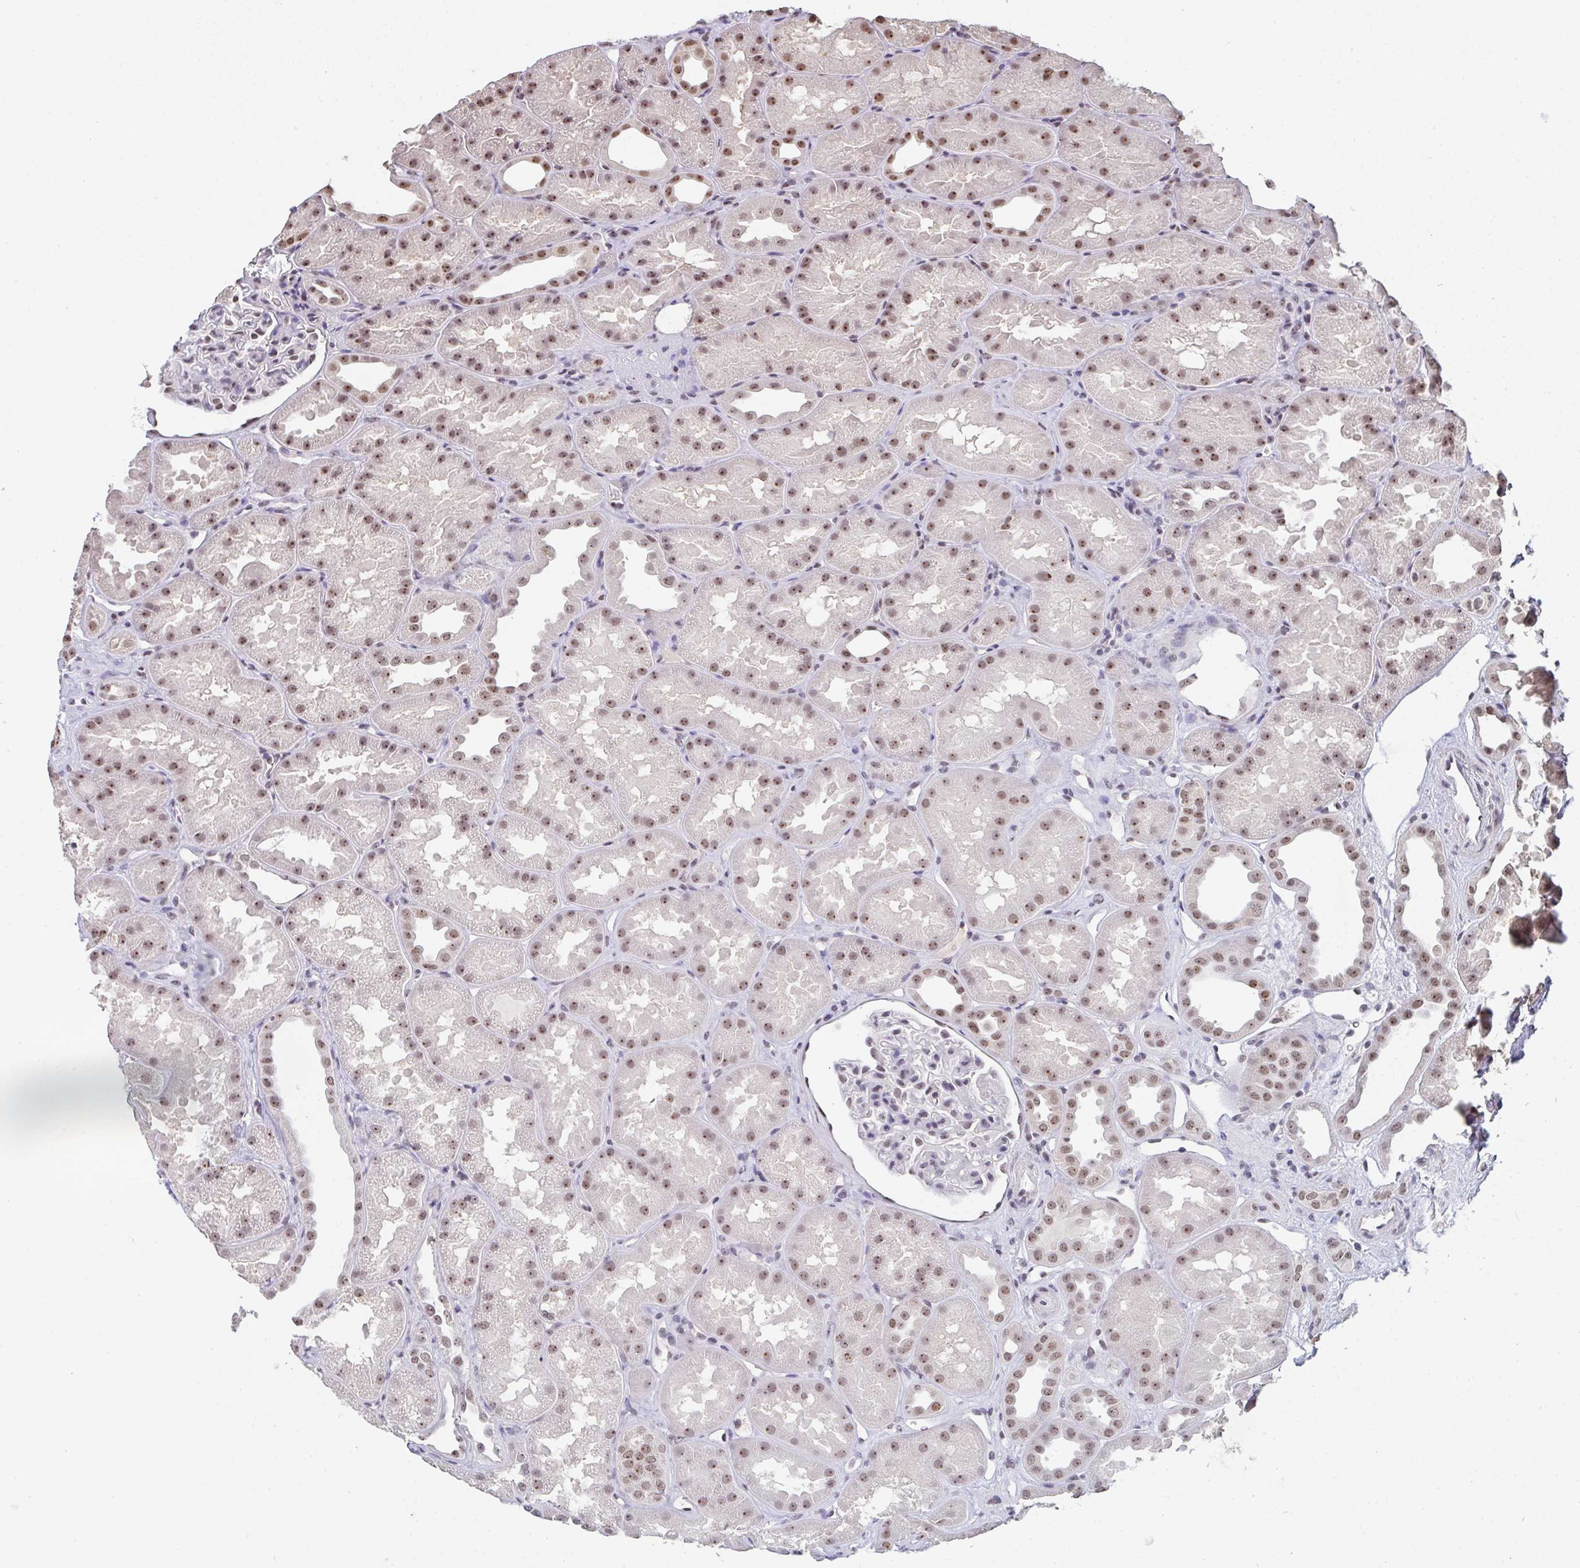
{"staining": {"intensity": "weak", "quantity": "<25%", "location": "nuclear"}, "tissue": "kidney", "cell_type": "Cells in glomeruli", "image_type": "normal", "snomed": [{"axis": "morphology", "description": "Normal tissue, NOS"}, {"axis": "topography", "description": "Kidney"}], "caption": "A high-resolution histopathology image shows IHC staining of benign kidney, which shows no significant staining in cells in glomeruli. (Stains: DAB immunohistochemistry (IHC) with hematoxylin counter stain, Microscopy: brightfield microscopy at high magnification).", "gene": "DKC1", "patient": {"sex": "male", "age": 61}}